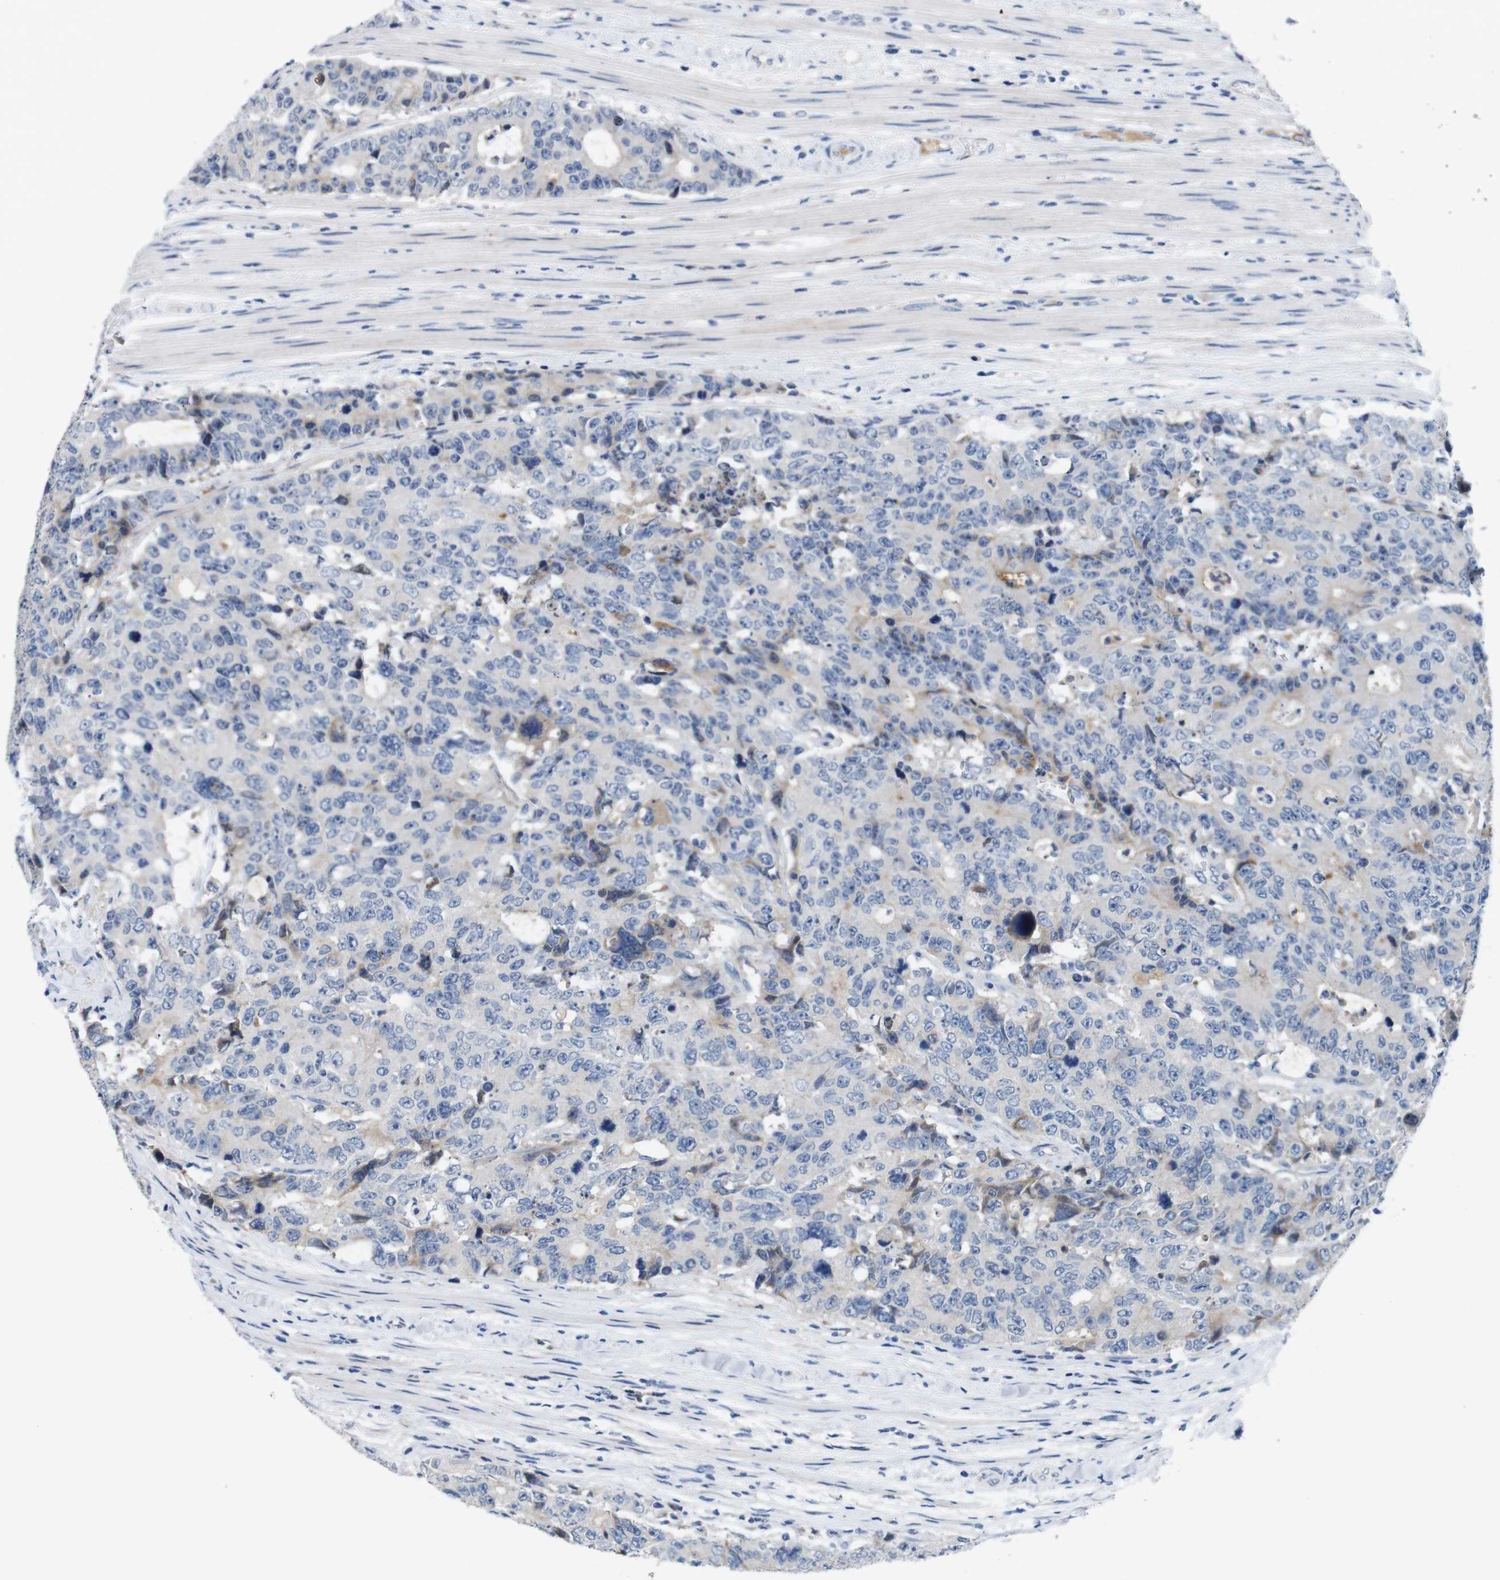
{"staining": {"intensity": "weak", "quantity": "<25%", "location": "cytoplasmic/membranous"}, "tissue": "colorectal cancer", "cell_type": "Tumor cells", "image_type": "cancer", "snomed": [{"axis": "morphology", "description": "Adenocarcinoma, NOS"}, {"axis": "topography", "description": "Colon"}], "caption": "Protein analysis of colorectal adenocarcinoma displays no significant staining in tumor cells.", "gene": "C1RL", "patient": {"sex": "female", "age": 86}}